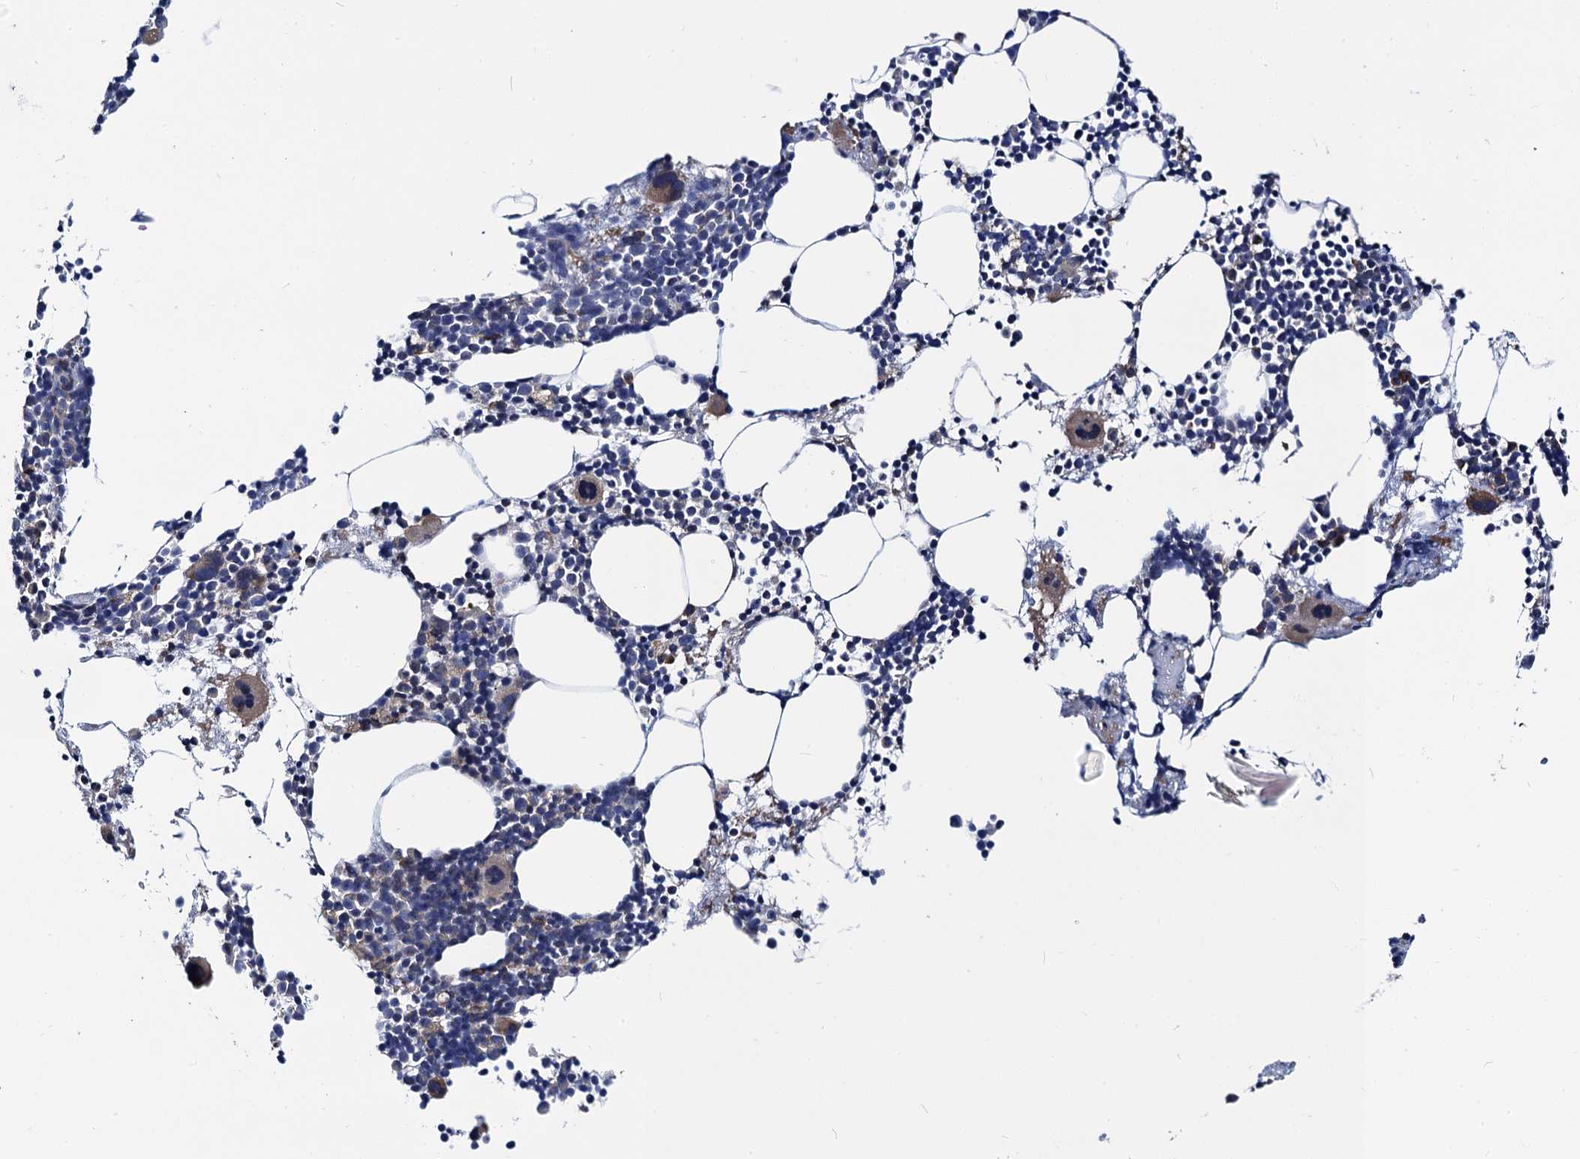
{"staining": {"intensity": "moderate", "quantity": "<25%", "location": "cytoplasmic/membranous"}, "tissue": "bone marrow", "cell_type": "Hematopoietic cells", "image_type": "normal", "snomed": [{"axis": "morphology", "description": "Normal tissue, NOS"}, {"axis": "topography", "description": "Bone marrow"}], "caption": "IHC of unremarkable bone marrow reveals low levels of moderate cytoplasmic/membranous staining in approximately <25% of hematopoietic cells. The protein is stained brown, and the nuclei are stained in blue (DAB IHC with brightfield microscopy, high magnification).", "gene": "PGLS", "patient": {"sex": "female", "age": 52}}